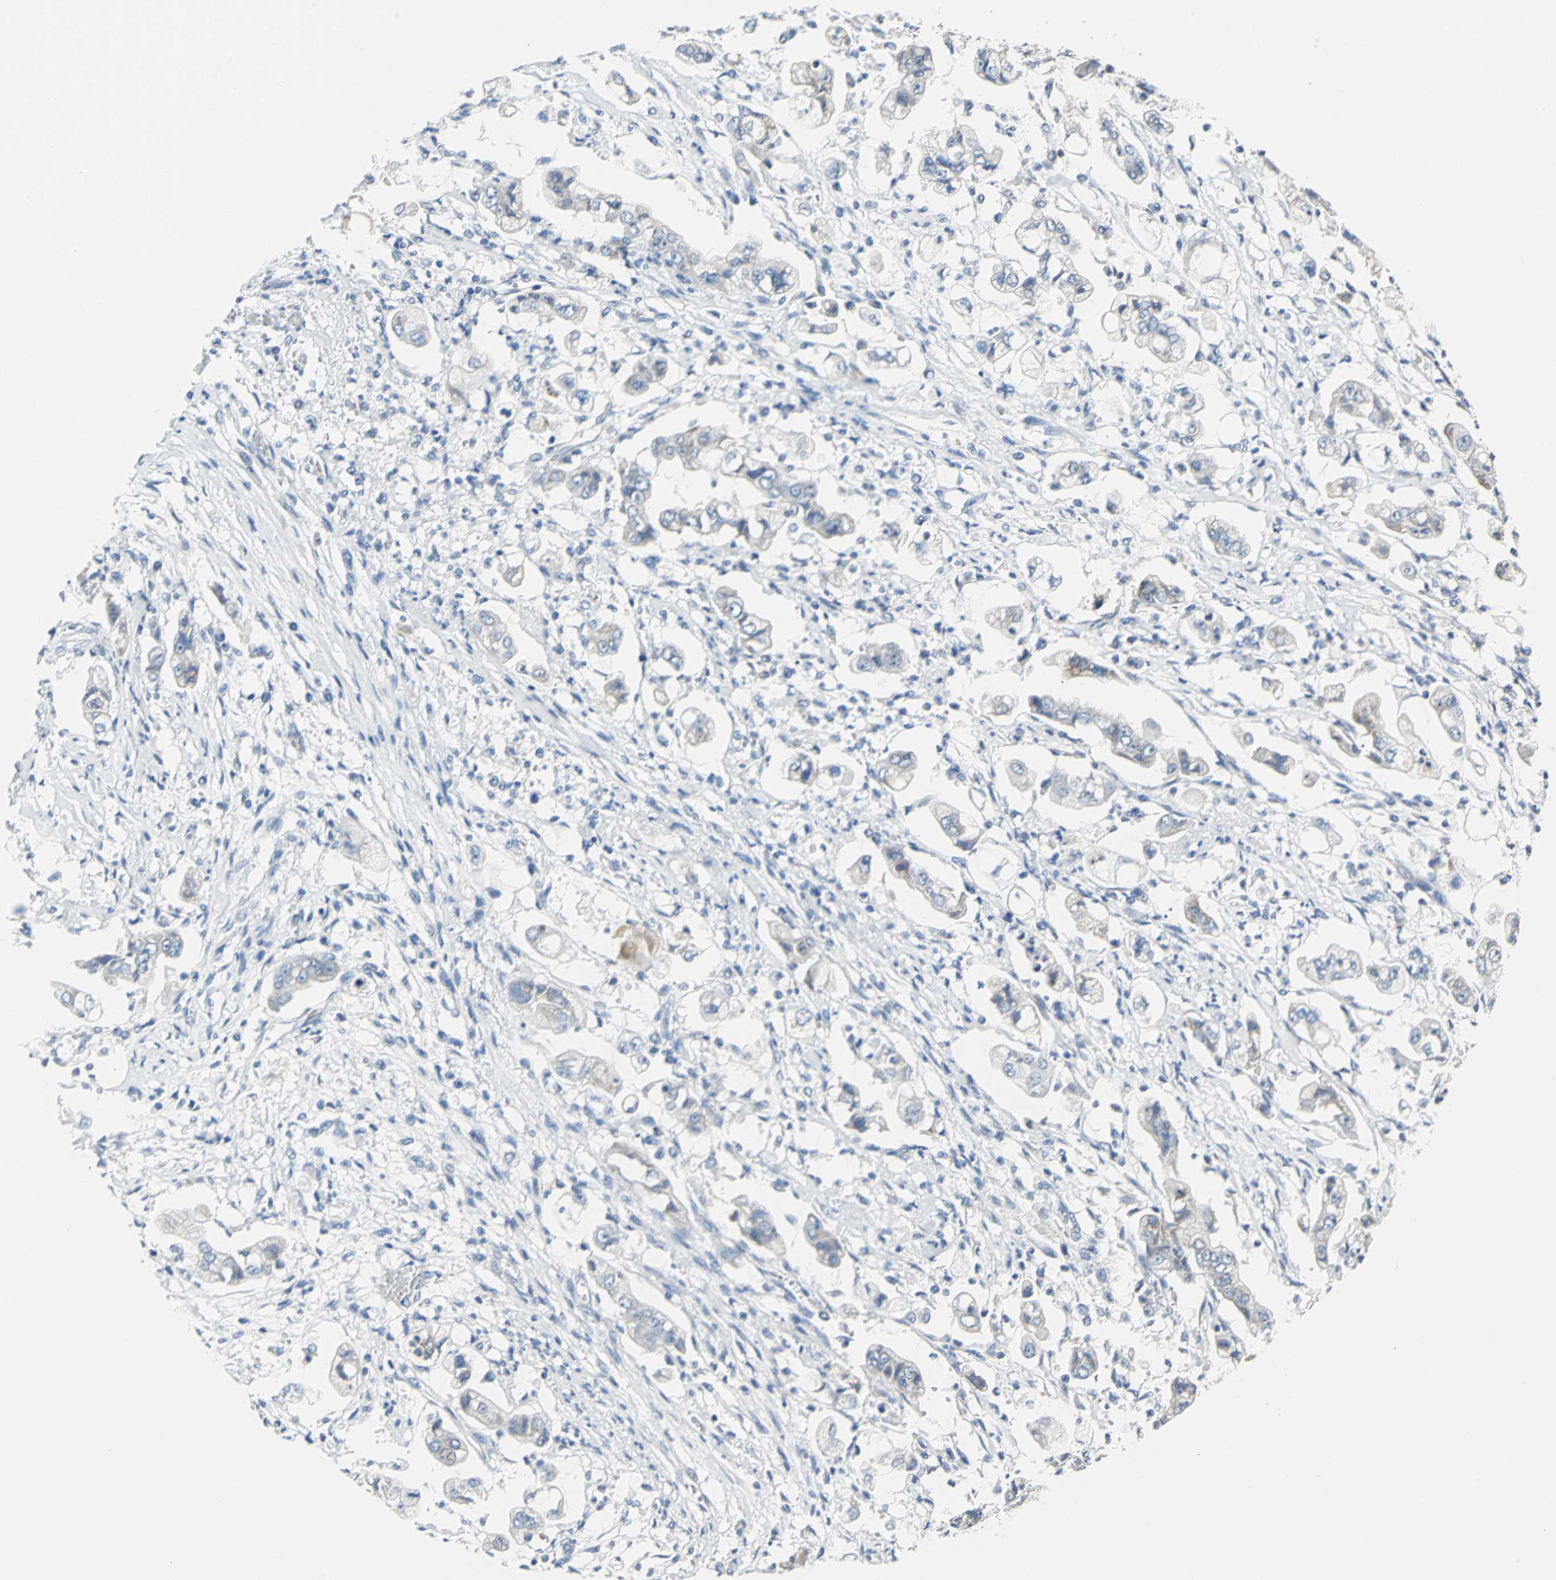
{"staining": {"intensity": "weak", "quantity": "25%-75%", "location": "cytoplasmic/membranous"}, "tissue": "stomach cancer", "cell_type": "Tumor cells", "image_type": "cancer", "snomed": [{"axis": "morphology", "description": "Adenocarcinoma, NOS"}, {"axis": "topography", "description": "Stomach"}], "caption": "Immunohistochemical staining of human stomach cancer (adenocarcinoma) shows low levels of weak cytoplasmic/membranous expression in about 25%-75% of tumor cells.", "gene": "TRIM25", "patient": {"sex": "male", "age": 62}}